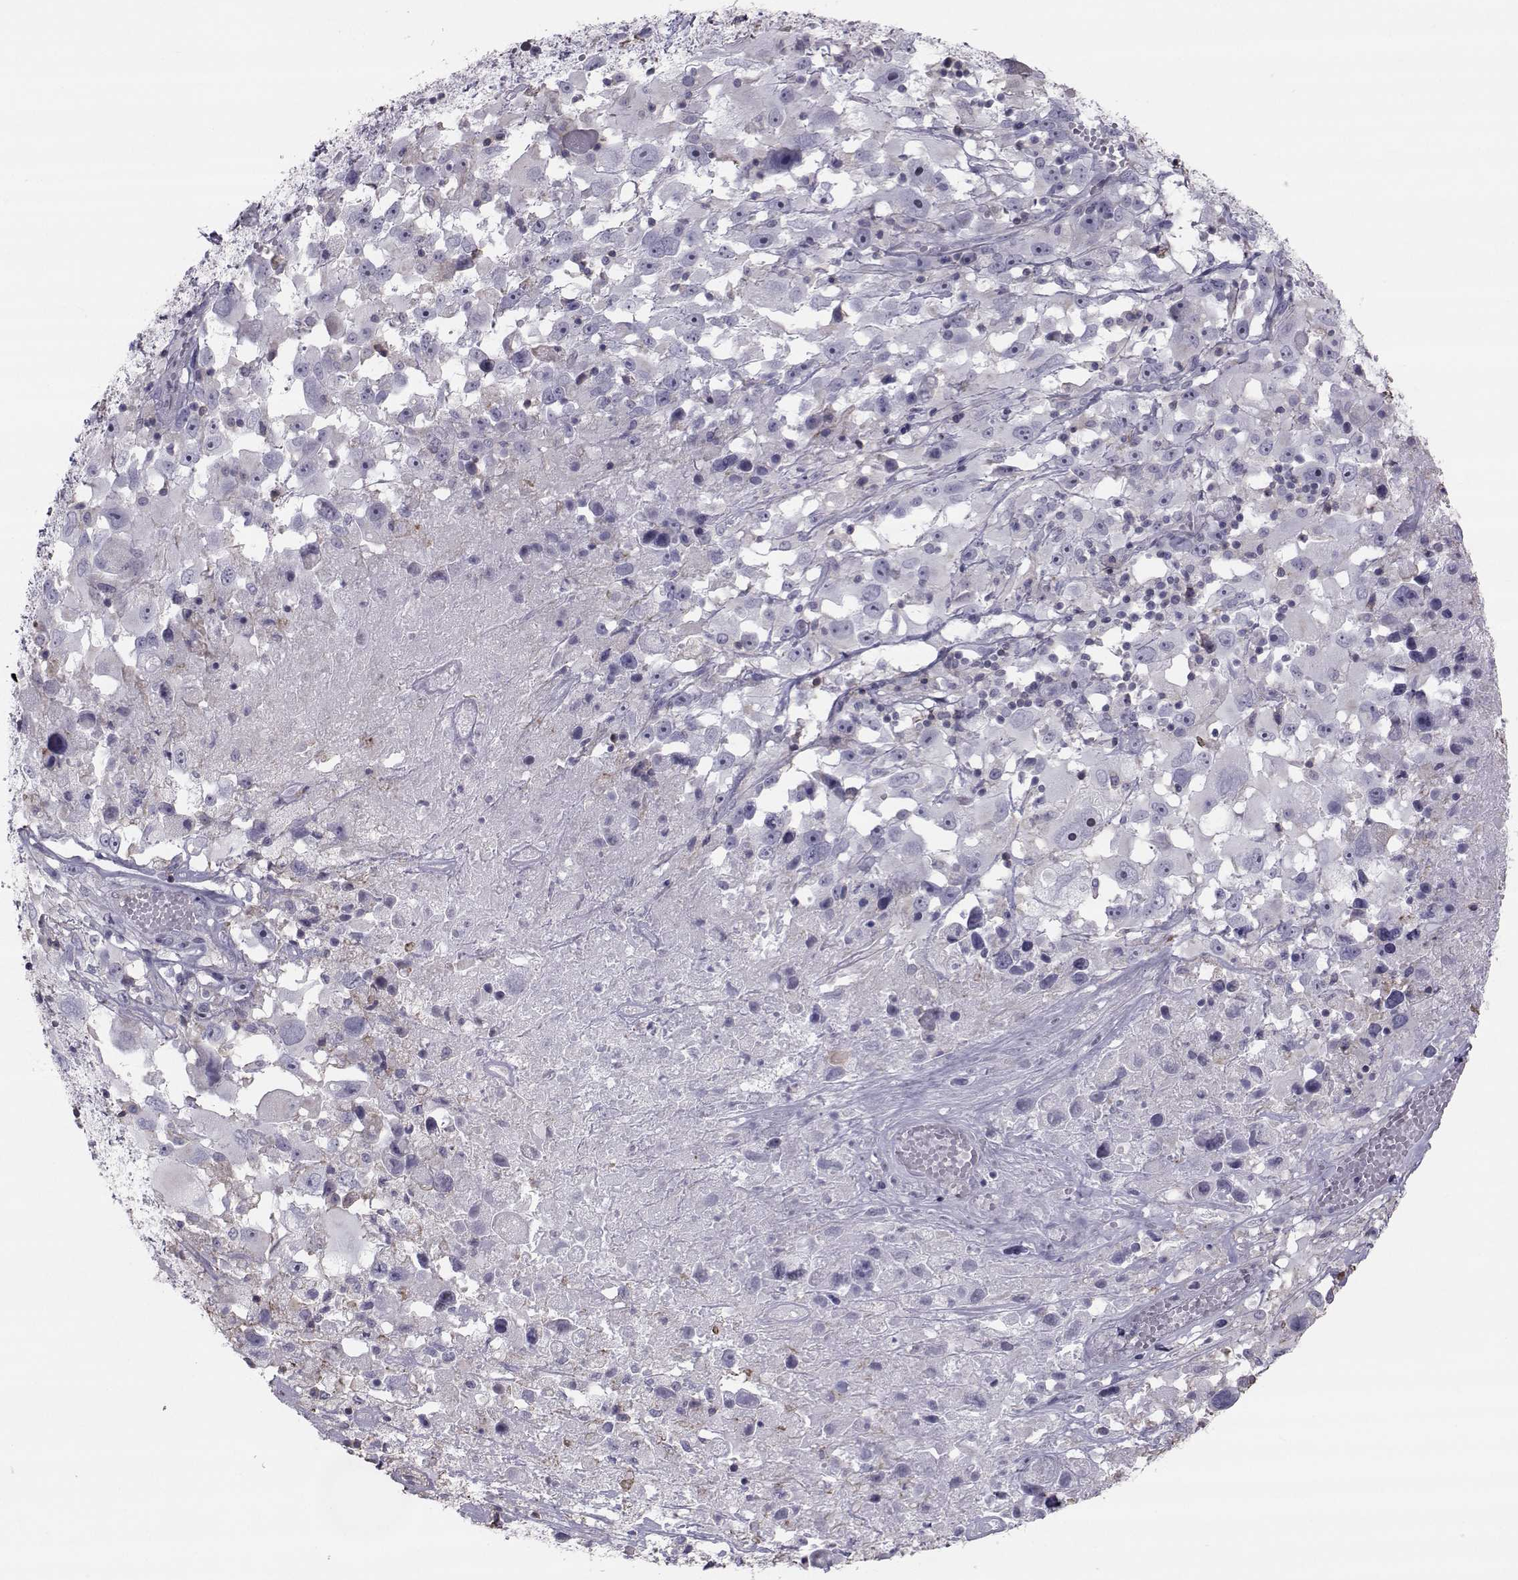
{"staining": {"intensity": "negative", "quantity": "none", "location": "none"}, "tissue": "melanoma", "cell_type": "Tumor cells", "image_type": "cancer", "snomed": [{"axis": "morphology", "description": "Malignant melanoma, Metastatic site"}, {"axis": "topography", "description": "Soft tissue"}], "caption": "Immunohistochemistry (IHC) image of human melanoma stained for a protein (brown), which exhibits no expression in tumor cells.", "gene": "GARIN3", "patient": {"sex": "male", "age": 50}}